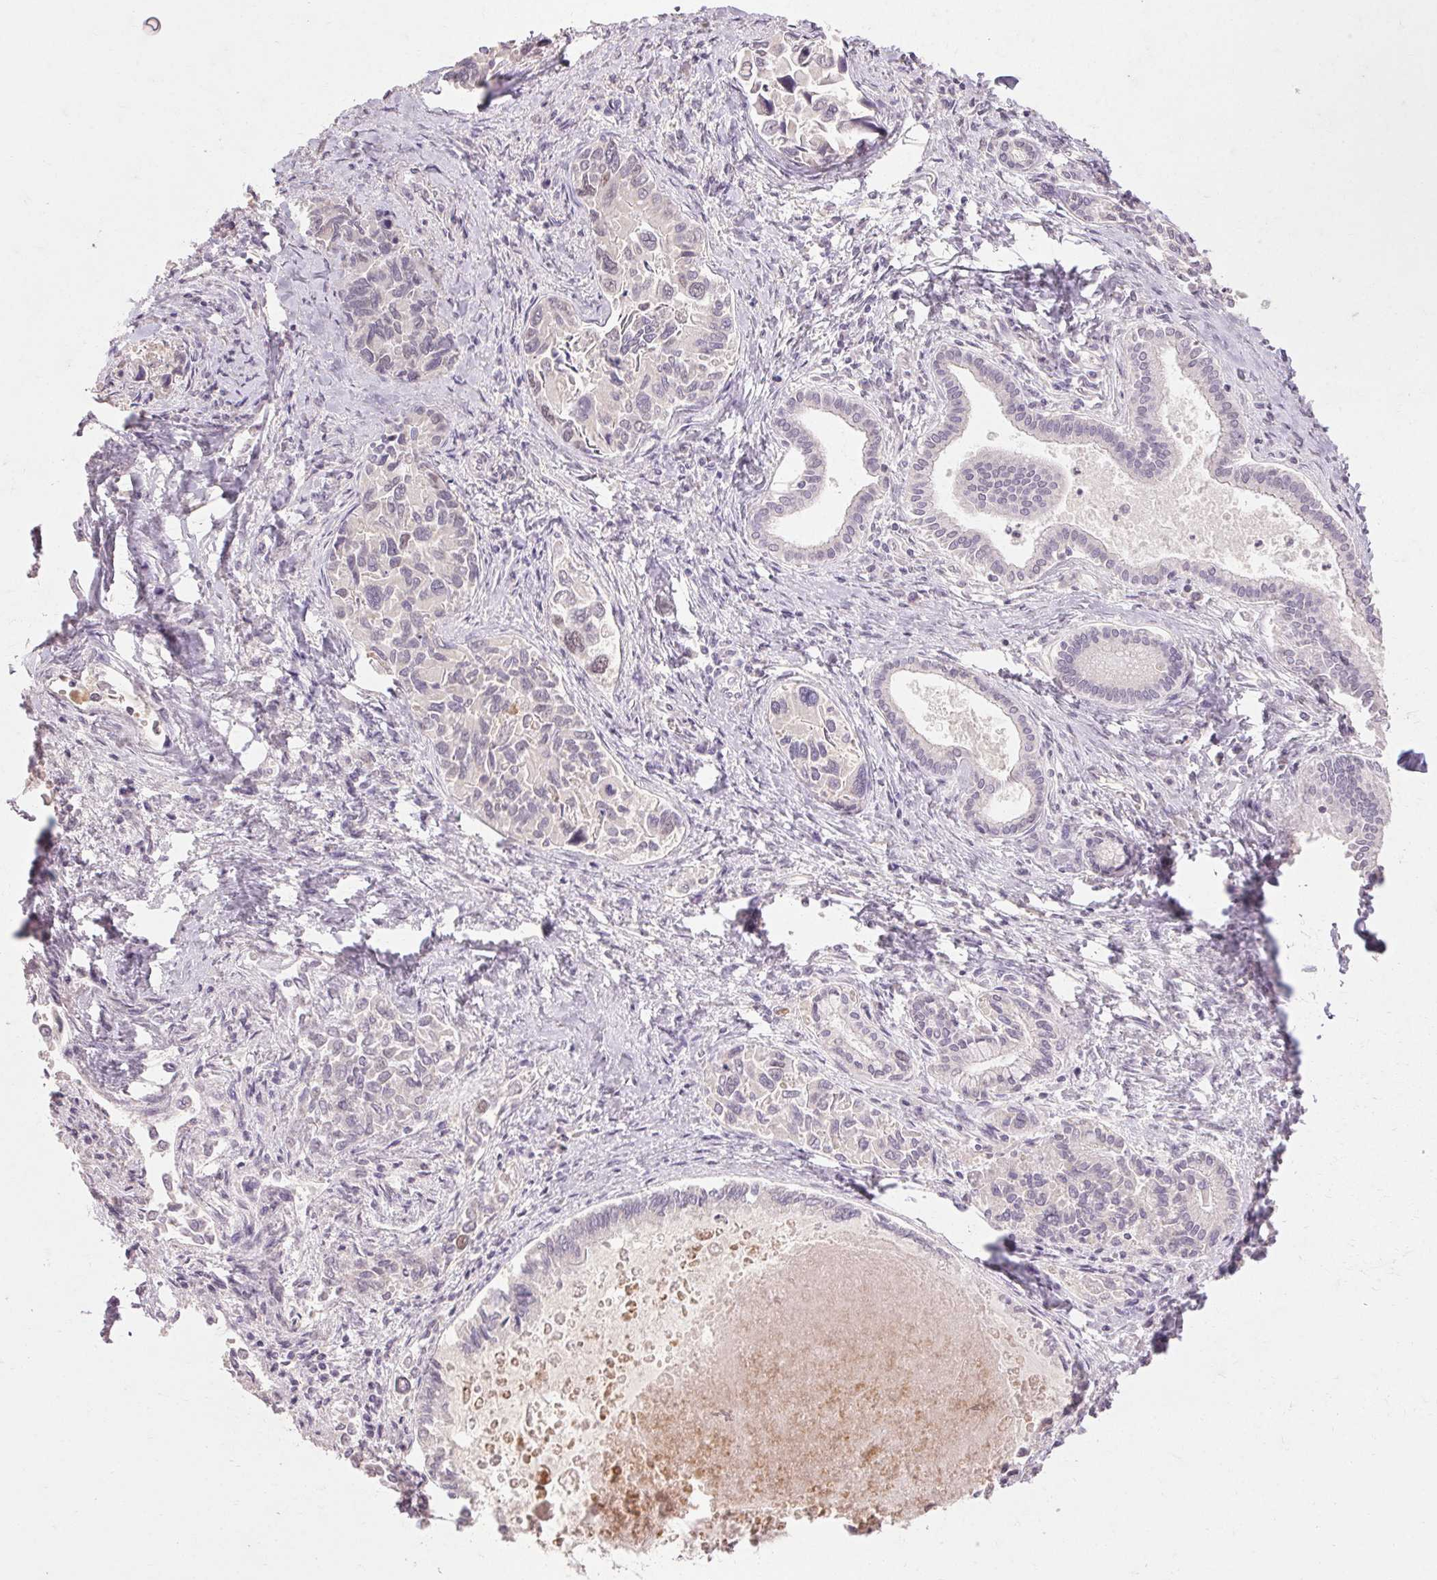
{"staining": {"intensity": "negative", "quantity": "none", "location": "none"}, "tissue": "liver cancer", "cell_type": "Tumor cells", "image_type": "cancer", "snomed": [{"axis": "morphology", "description": "Cholangiocarcinoma"}, {"axis": "topography", "description": "Liver"}], "caption": "High magnification brightfield microscopy of liver cancer stained with DAB (3,3'-diaminobenzidine) (brown) and counterstained with hematoxylin (blue): tumor cells show no significant expression.", "gene": "SKP2", "patient": {"sex": "male", "age": 66}}